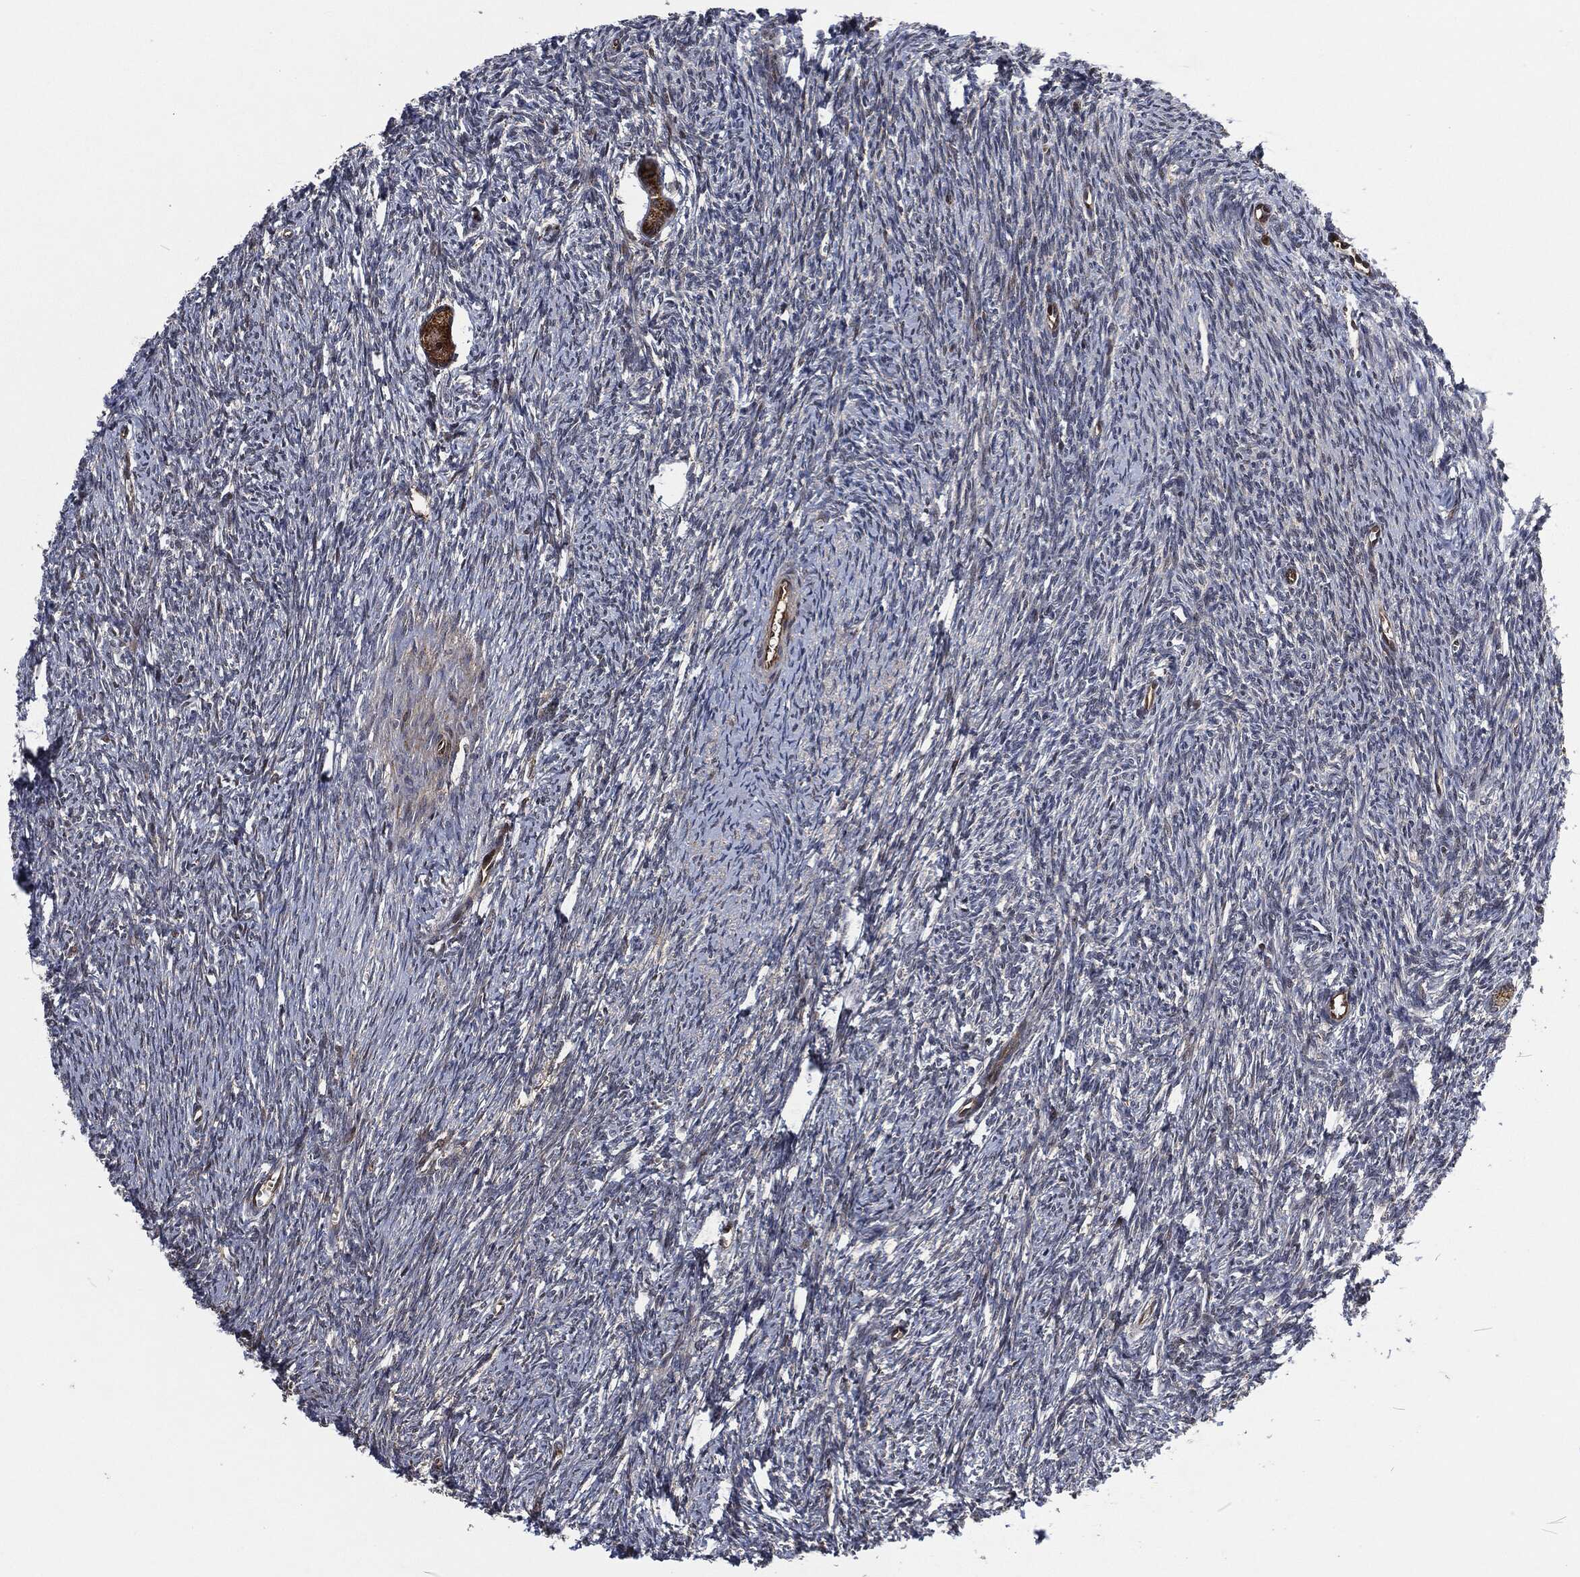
{"staining": {"intensity": "strong", "quantity": ">75%", "location": "cytoplasmic/membranous"}, "tissue": "ovary", "cell_type": "Follicle cells", "image_type": "normal", "snomed": [{"axis": "morphology", "description": "Normal tissue, NOS"}, {"axis": "topography", "description": "Fallopian tube"}, {"axis": "topography", "description": "Ovary"}], "caption": "Immunohistochemistry image of benign ovary: ovary stained using immunohistochemistry reveals high levels of strong protein expression localized specifically in the cytoplasmic/membranous of follicle cells, appearing as a cytoplasmic/membranous brown color.", "gene": "CMPK2", "patient": {"sex": "female", "age": 33}}